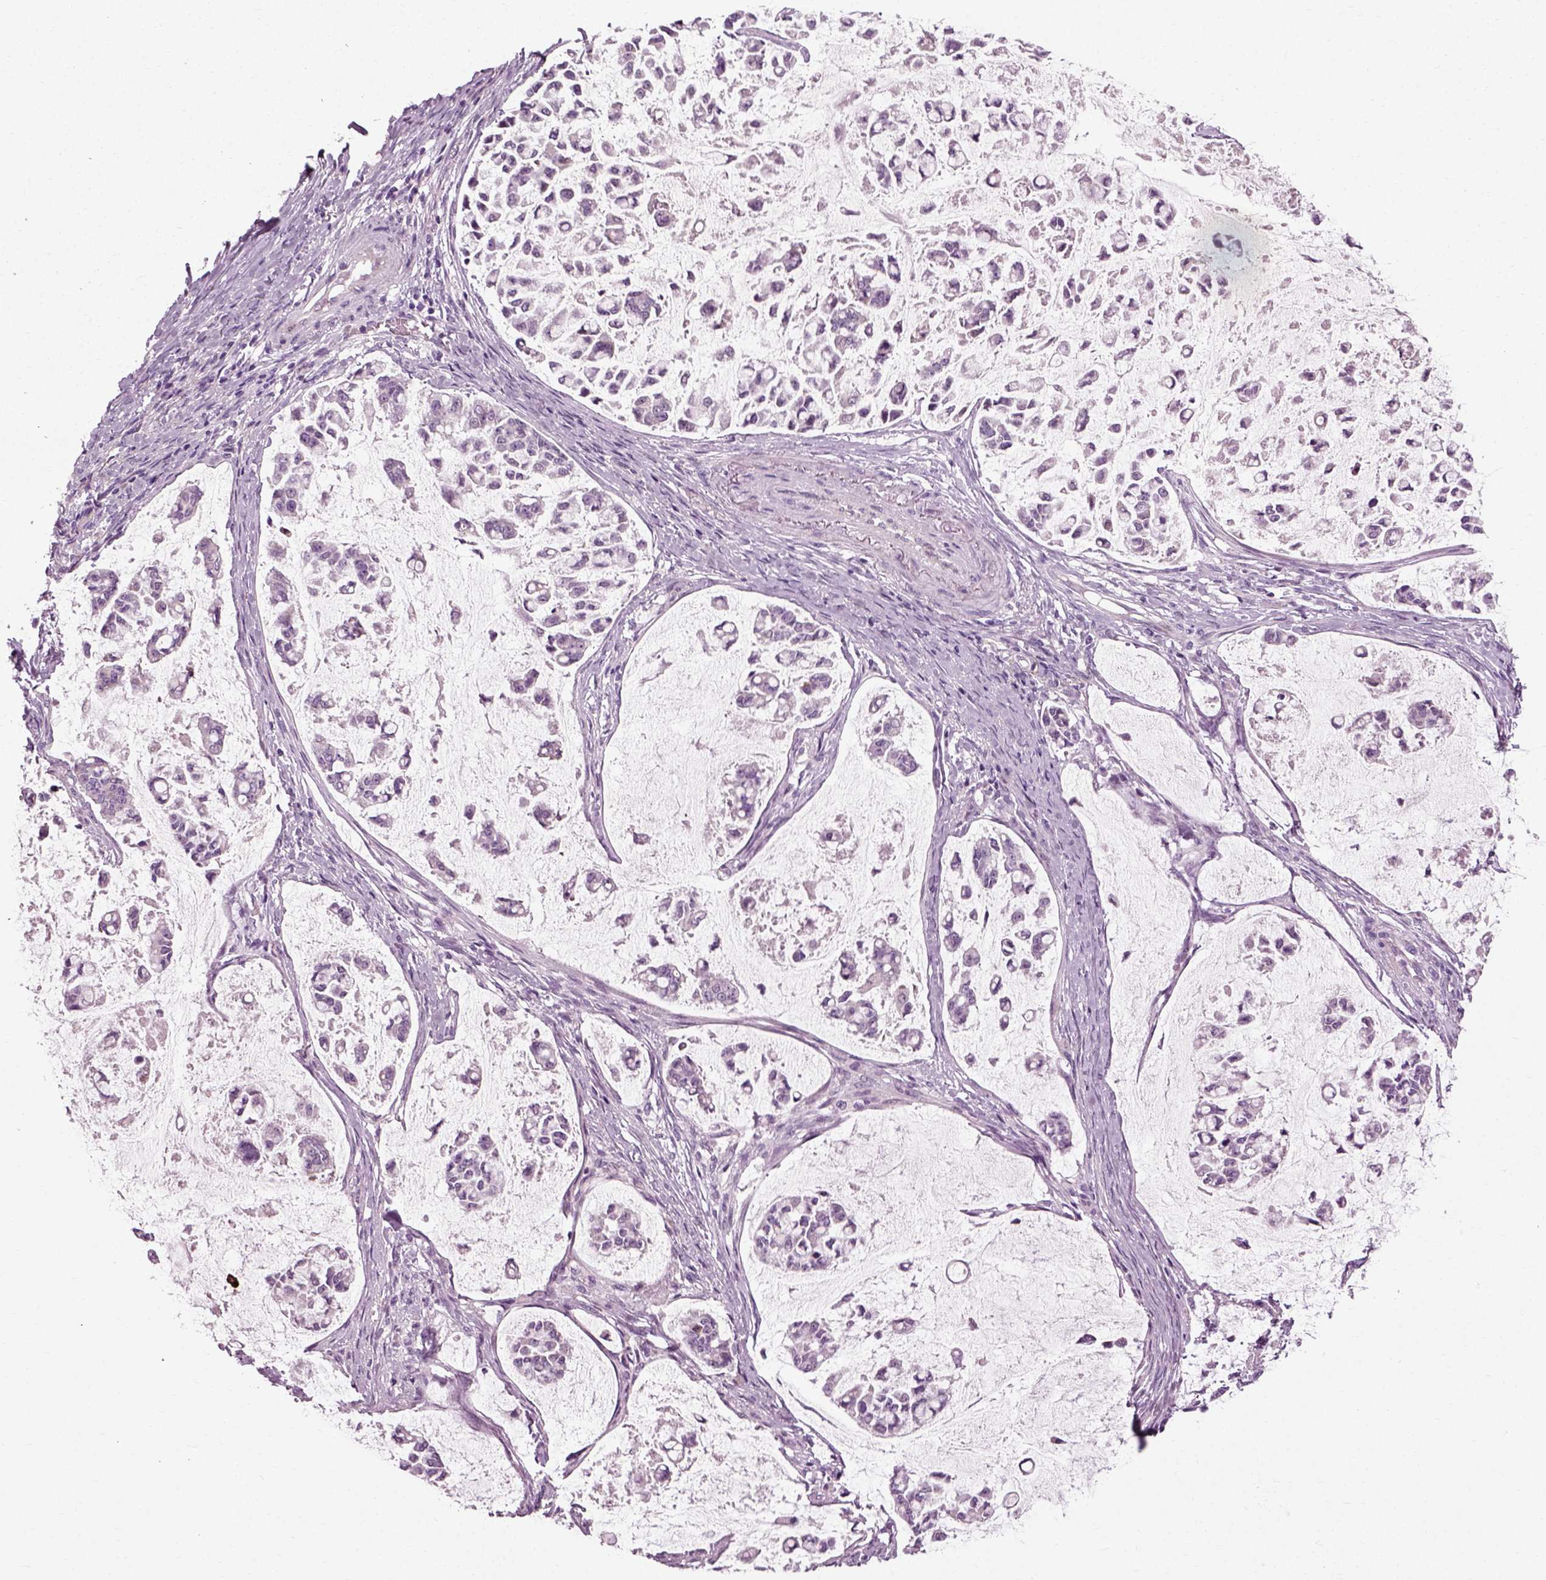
{"staining": {"intensity": "negative", "quantity": "none", "location": "none"}, "tissue": "stomach cancer", "cell_type": "Tumor cells", "image_type": "cancer", "snomed": [{"axis": "morphology", "description": "Adenocarcinoma, NOS"}, {"axis": "topography", "description": "Stomach"}], "caption": "Immunohistochemical staining of human stomach cancer shows no significant expression in tumor cells.", "gene": "SCG5", "patient": {"sex": "male", "age": 82}}